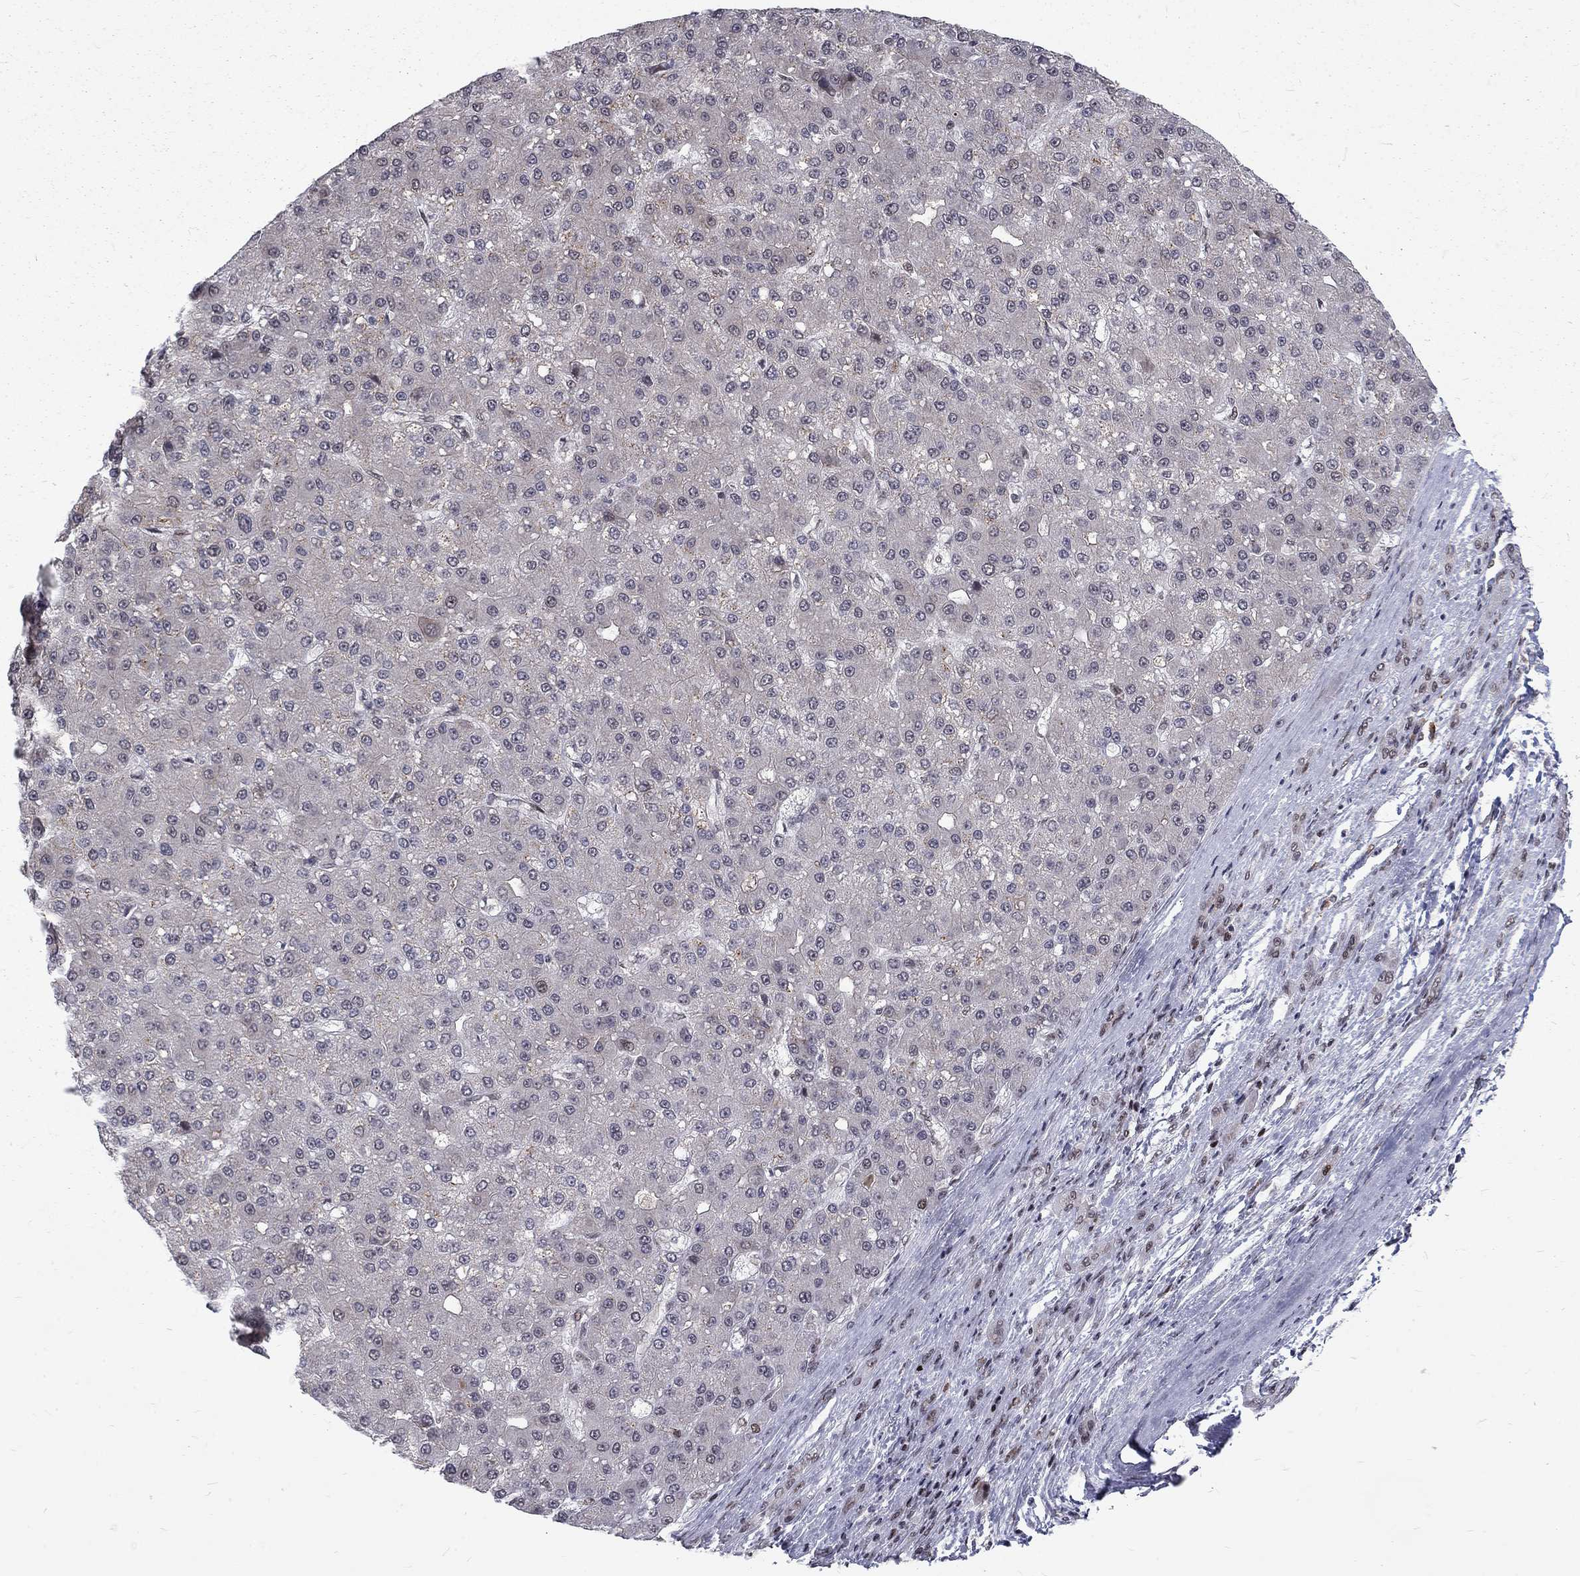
{"staining": {"intensity": "negative", "quantity": "none", "location": "none"}, "tissue": "liver cancer", "cell_type": "Tumor cells", "image_type": "cancer", "snomed": [{"axis": "morphology", "description": "Carcinoma, Hepatocellular, NOS"}, {"axis": "topography", "description": "Liver"}], "caption": "This is a photomicrograph of immunohistochemistry staining of liver hepatocellular carcinoma, which shows no positivity in tumor cells.", "gene": "TCEAL1", "patient": {"sex": "male", "age": 67}}